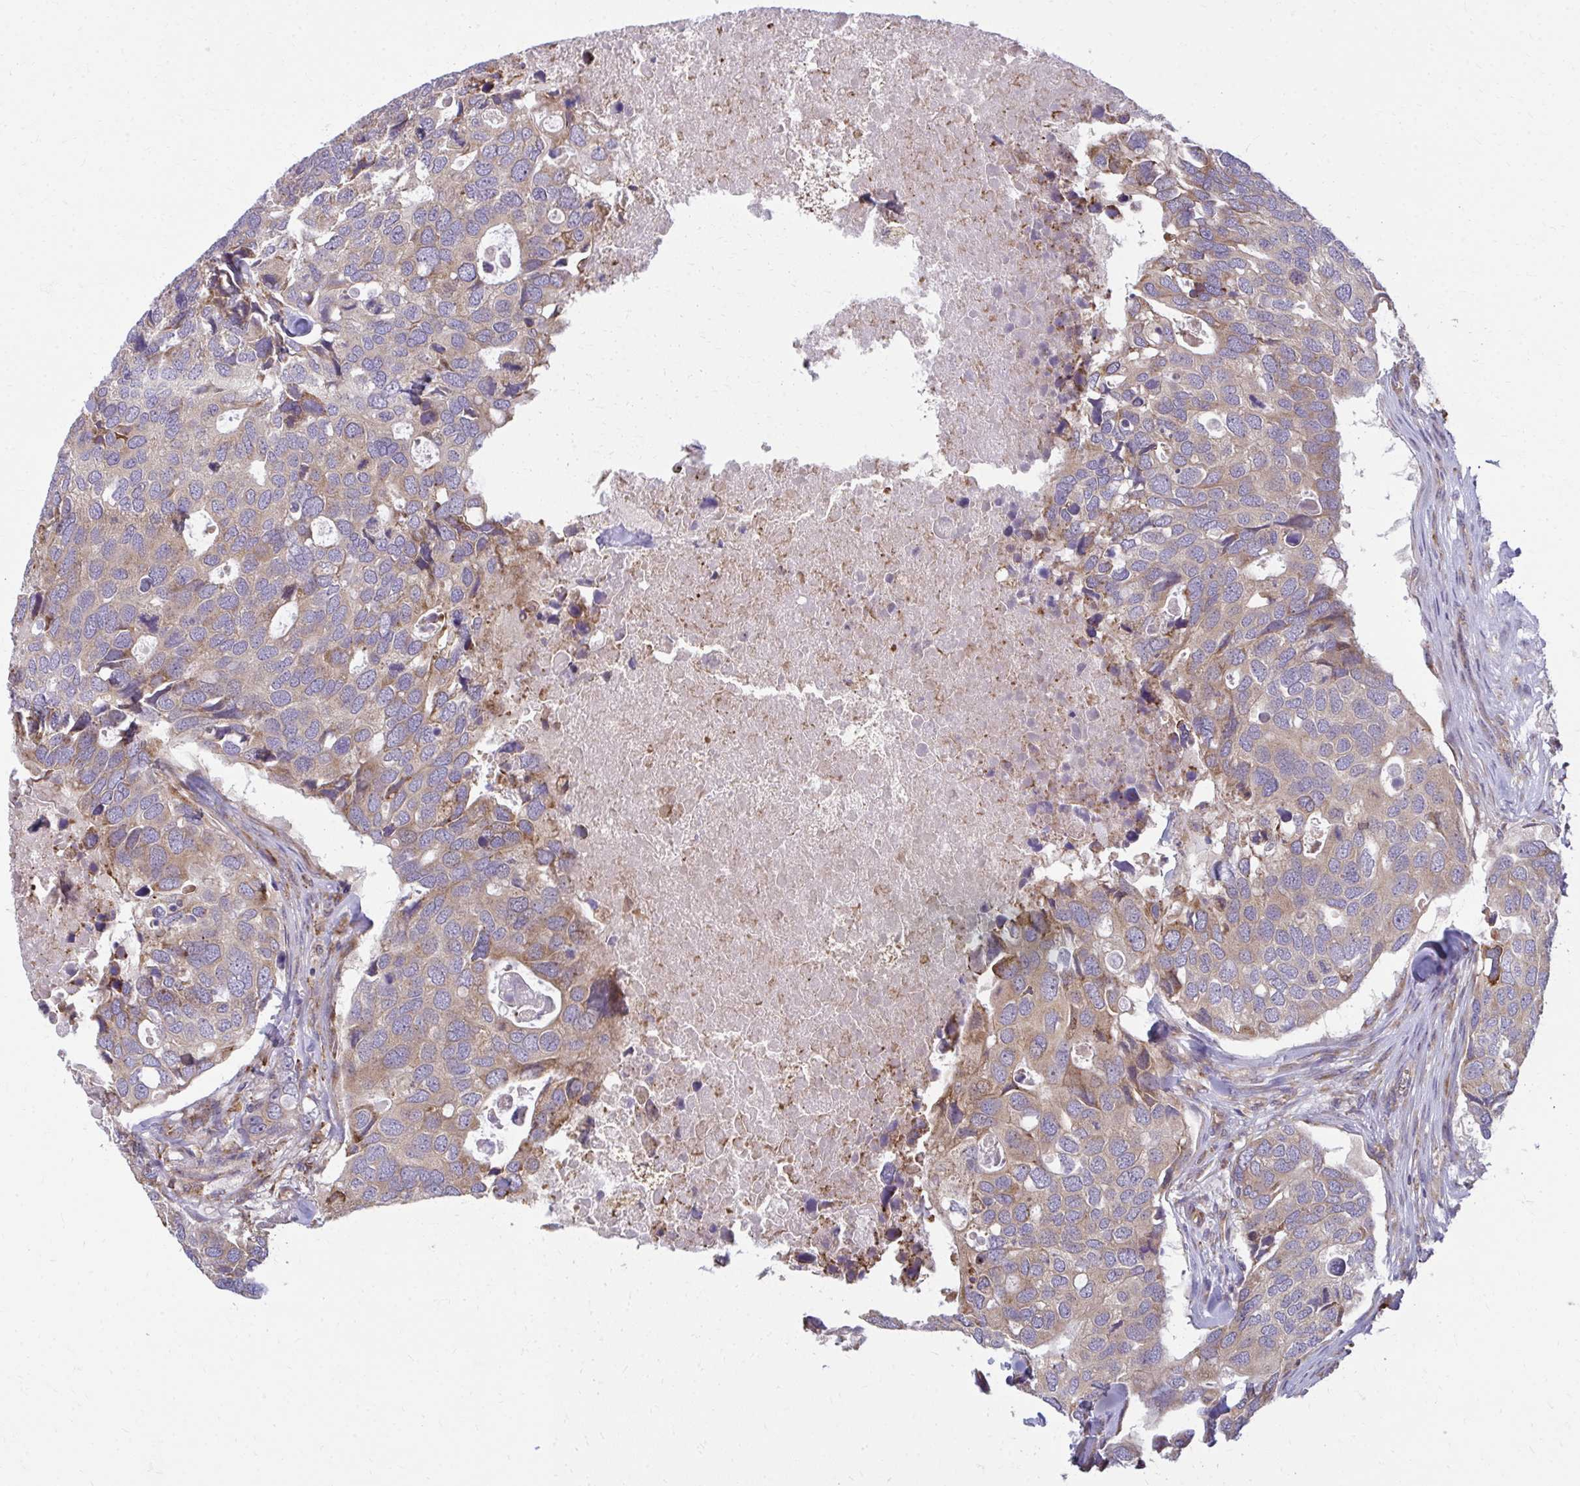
{"staining": {"intensity": "weak", "quantity": "25%-75%", "location": "cytoplasmic/membranous"}, "tissue": "breast cancer", "cell_type": "Tumor cells", "image_type": "cancer", "snomed": [{"axis": "morphology", "description": "Duct carcinoma"}, {"axis": "topography", "description": "Breast"}], "caption": "An IHC micrograph of tumor tissue is shown. Protein staining in brown shows weak cytoplasmic/membranous positivity in breast infiltrating ductal carcinoma within tumor cells. The staining is performed using DAB (3,3'-diaminobenzidine) brown chromogen to label protein expression. The nuclei are counter-stained blue using hematoxylin.", "gene": "CEMP1", "patient": {"sex": "female", "age": 83}}